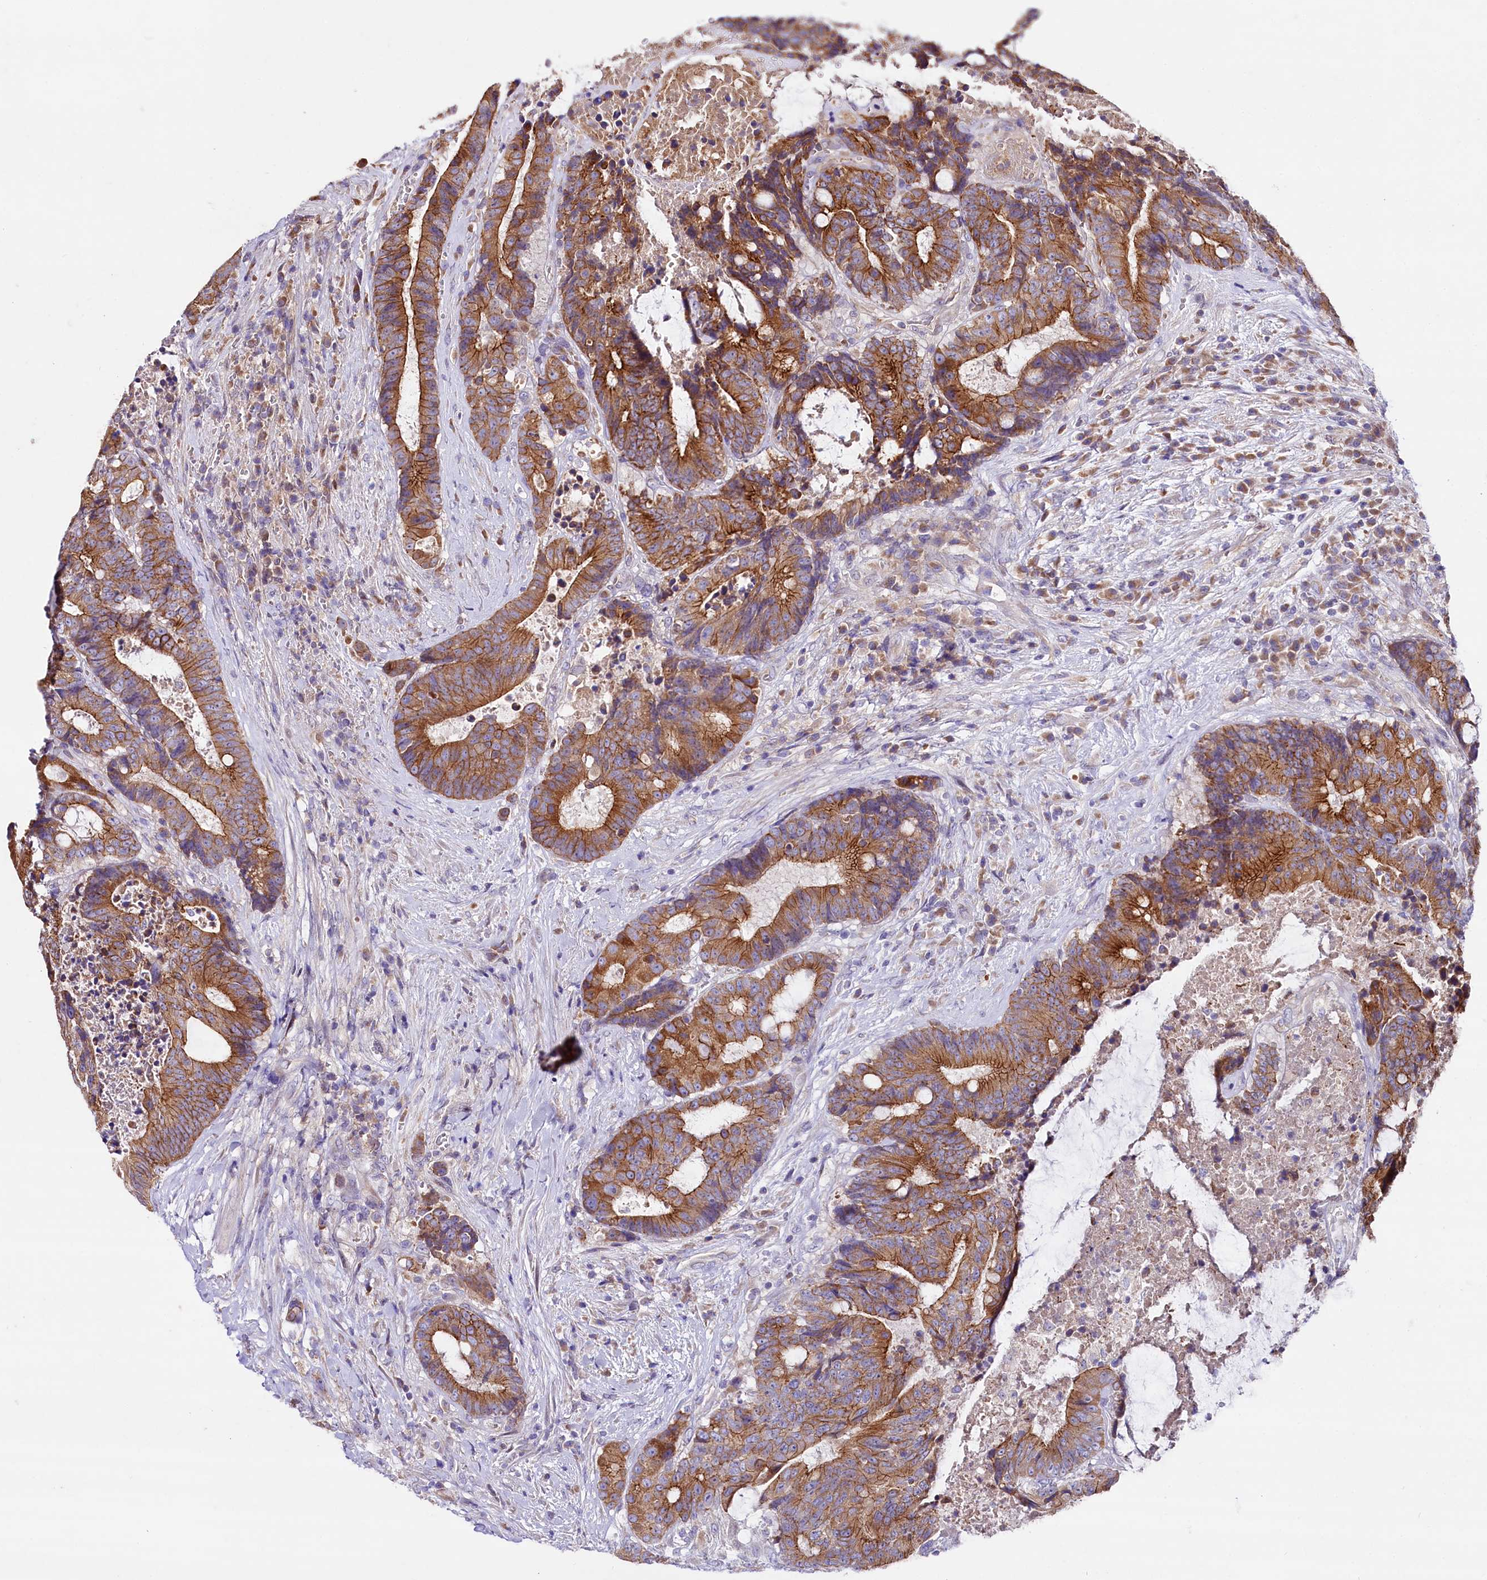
{"staining": {"intensity": "strong", "quantity": "25%-75%", "location": "cytoplasmic/membranous"}, "tissue": "colorectal cancer", "cell_type": "Tumor cells", "image_type": "cancer", "snomed": [{"axis": "morphology", "description": "Adenocarcinoma, NOS"}, {"axis": "topography", "description": "Rectum"}], "caption": "Immunohistochemistry (IHC) staining of colorectal adenocarcinoma, which shows high levels of strong cytoplasmic/membranous expression in approximately 25%-75% of tumor cells indicating strong cytoplasmic/membranous protein staining. The staining was performed using DAB (3,3'-diaminobenzidine) (brown) for protein detection and nuclei were counterstained in hematoxylin (blue).", "gene": "SACM1L", "patient": {"sex": "male", "age": 69}}